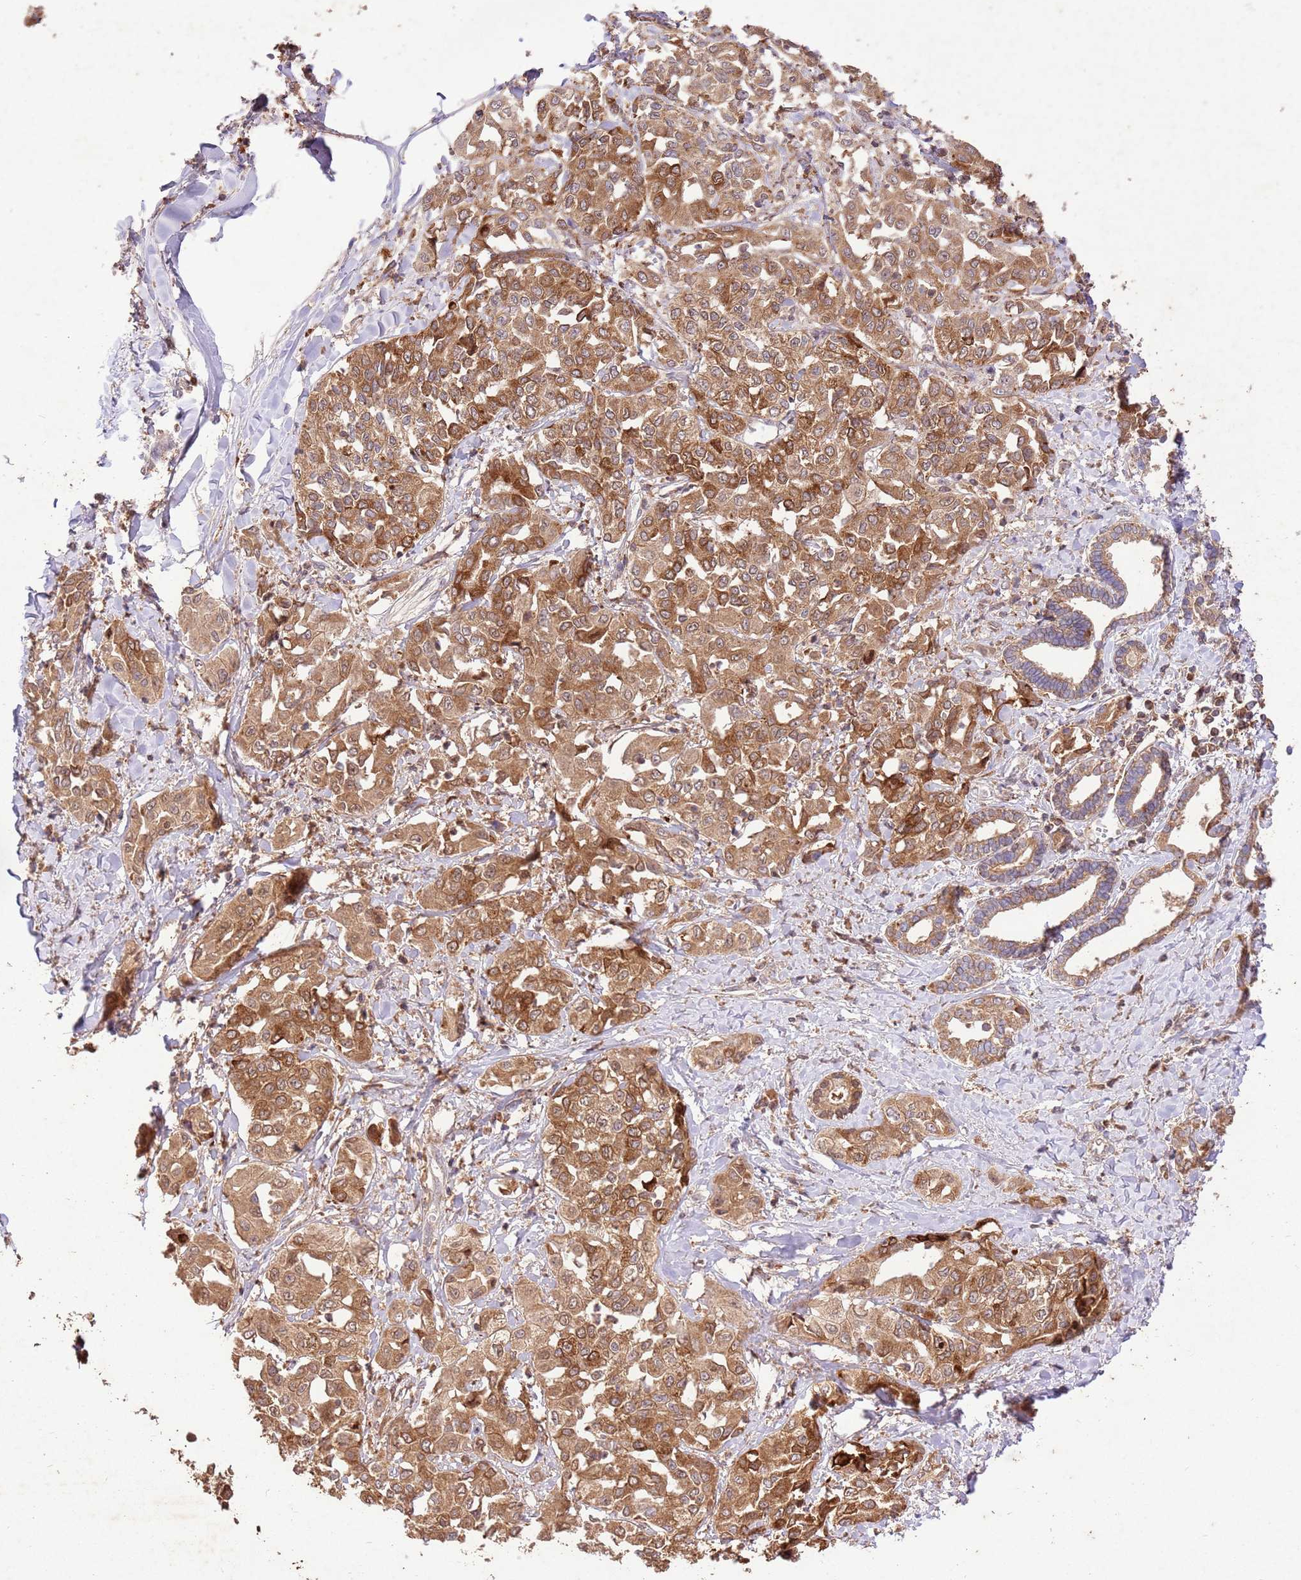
{"staining": {"intensity": "moderate", "quantity": ">75%", "location": "cytoplasmic/membranous"}, "tissue": "liver cancer", "cell_type": "Tumor cells", "image_type": "cancer", "snomed": [{"axis": "morphology", "description": "Cholangiocarcinoma"}, {"axis": "topography", "description": "Liver"}], "caption": "IHC histopathology image of neoplastic tissue: human liver cancer (cholangiocarcinoma) stained using IHC exhibits medium levels of moderate protein expression localized specifically in the cytoplasmic/membranous of tumor cells, appearing as a cytoplasmic/membranous brown color.", "gene": "LRRC28", "patient": {"sex": "female", "age": 77}}